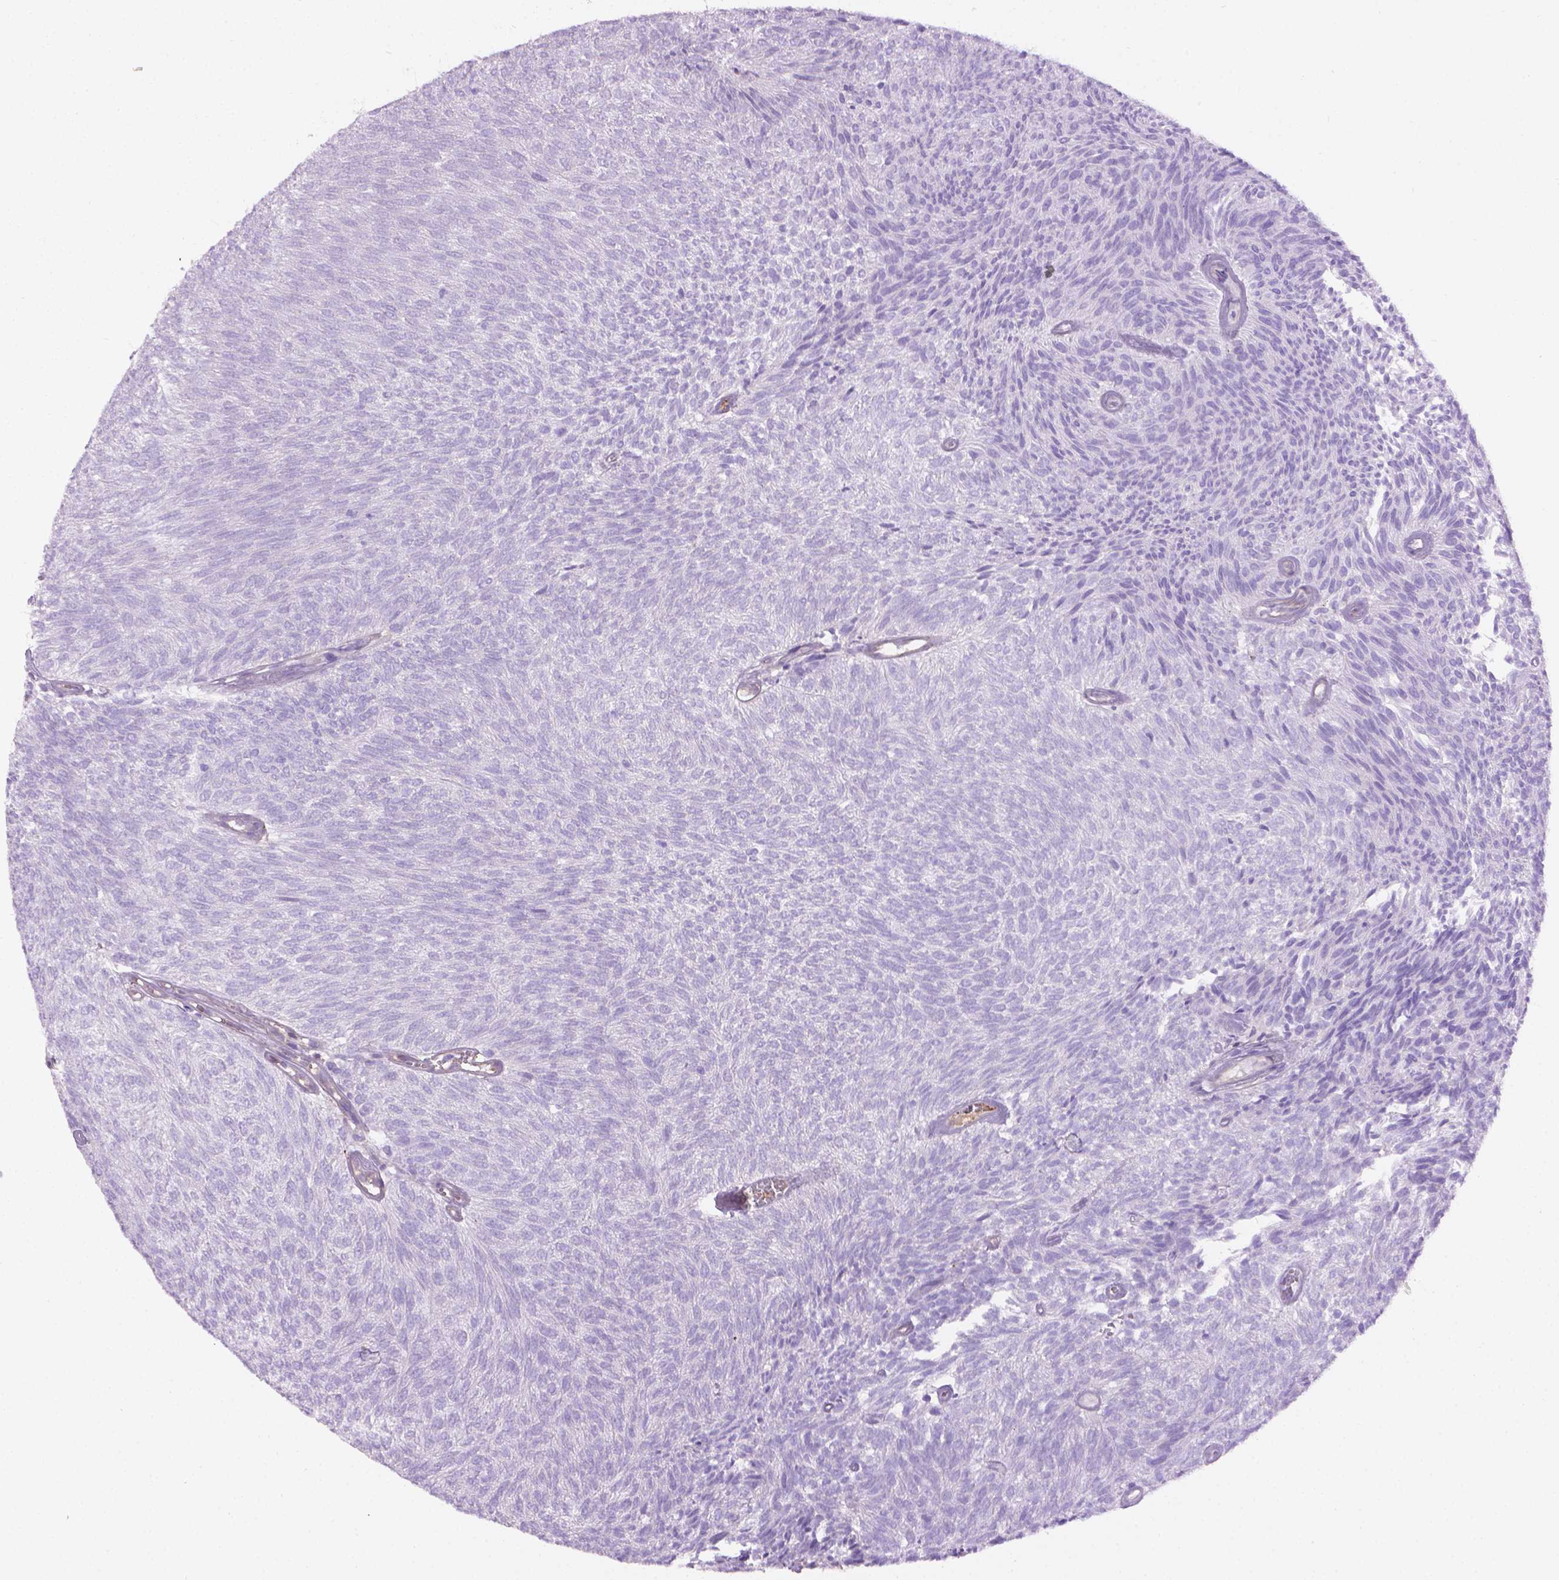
{"staining": {"intensity": "negative", "quantity": "none", "location": "none"}, "tissue": "urothelial cancer", "cell_type": "Tumor cells", "image_type": "cancer", "snomed": [{"axis": "morphology", "description": "Urothelial carcinoma, Low grade"}, {"axis": "topography", "description": "Urinary bladder"}], "caption": "The photomicrograph exhibits no staining of tumor cells in urothelial carcinoma (low-grade).", "gene": "CLIC4", "patient": {"sex": "male", "age": 77}}